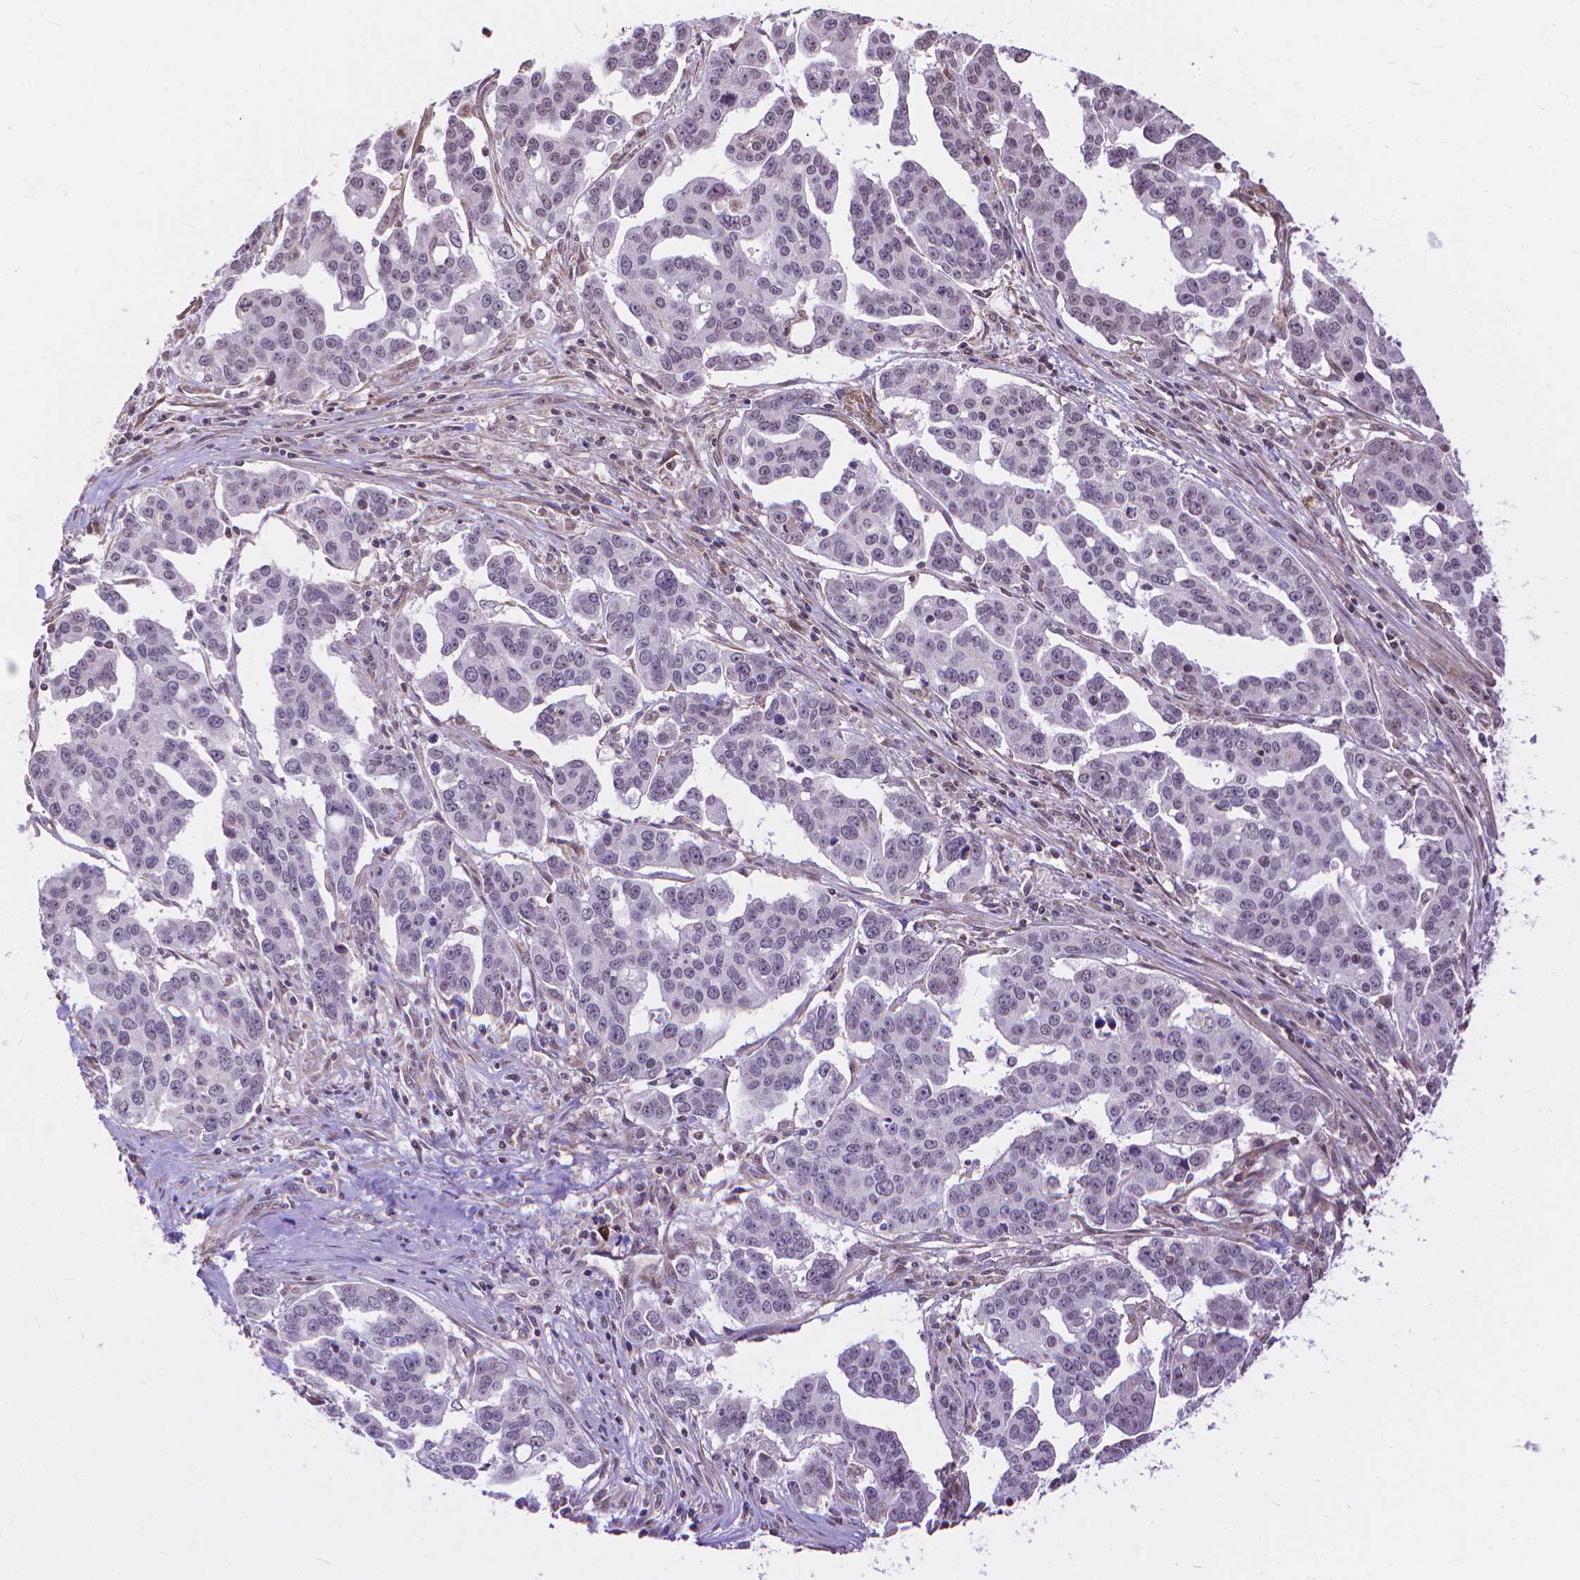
{"staining": {"intensity": "negative", "quantity": "none", "location": "none"}, "tissue": "ovarian cancer", "cell_type": "Tumor cells", "image_type": "cancer", "snomed": [{"axis": "morphology", "description": "Carcinoma, endometroid"}, {"axis": "topography", "description": "Ovary"}], "caption": "IHC image of ovarian endometroid carcinoma stained for a protein (brown), which displays no staining in tumor cells.", "gene": "TMEM135", "patient": {"sex": "female", "age": 78}}